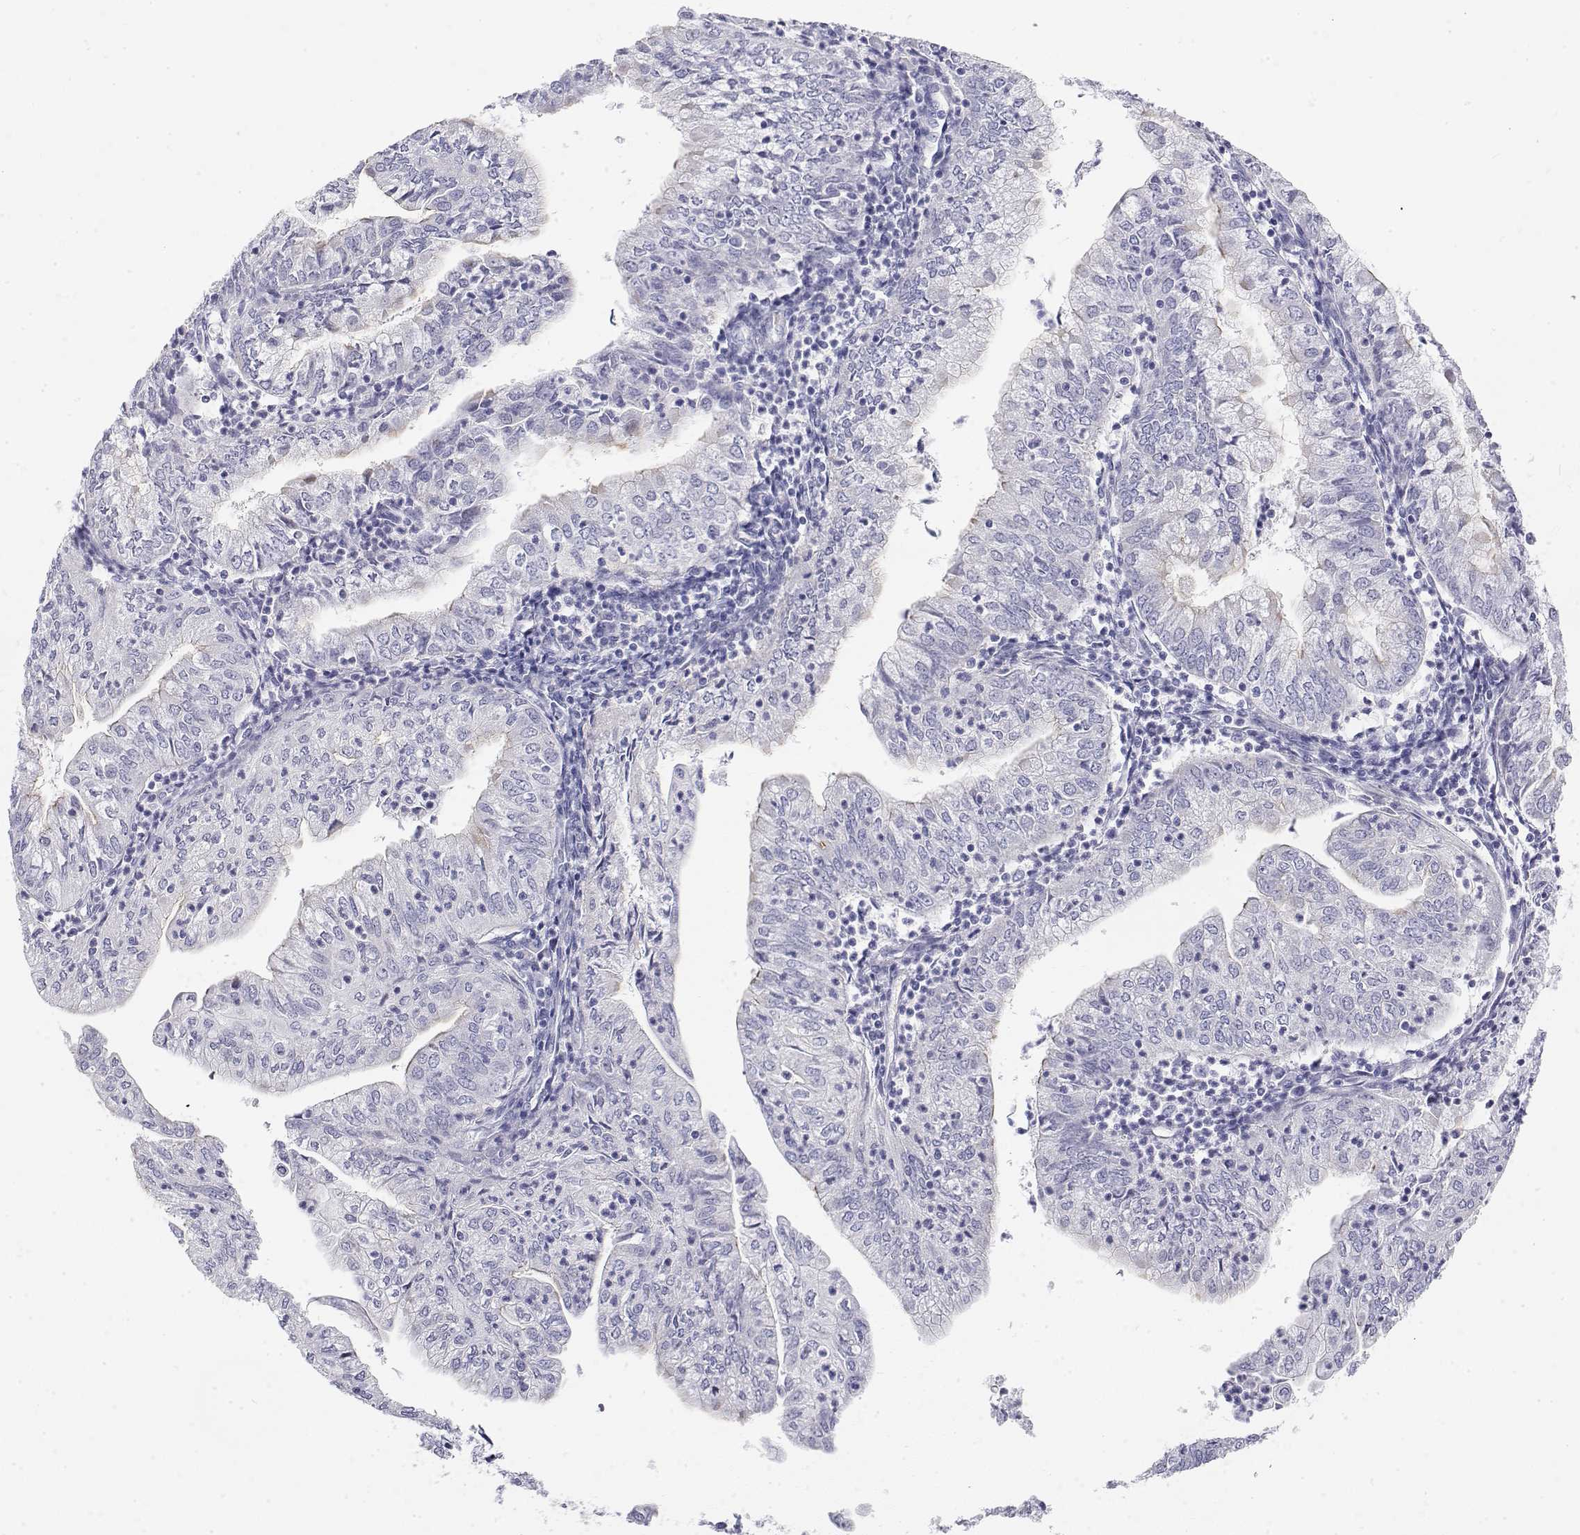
{"staining": {"intensity": "negative", "quantity": "none", "location": "none"}, "tissue": "endometrial cancer", "cell_type": "Tumor cells", "image_type": "cancer", "snomed": [{"axis": "morphology", "description": "Adenocarcinoma, NOS"}, {"axis": "topography", "description": "Endometrium"}], "caption": "The IHC photomicrograph has no significant positivity in tumor cells of endometrial adenocarcinoma tissue. (Brightfield microscopy of DAB IHC at high magnification).", "gene": "MISP", "patient": {"sex": "female", "age": 55}}